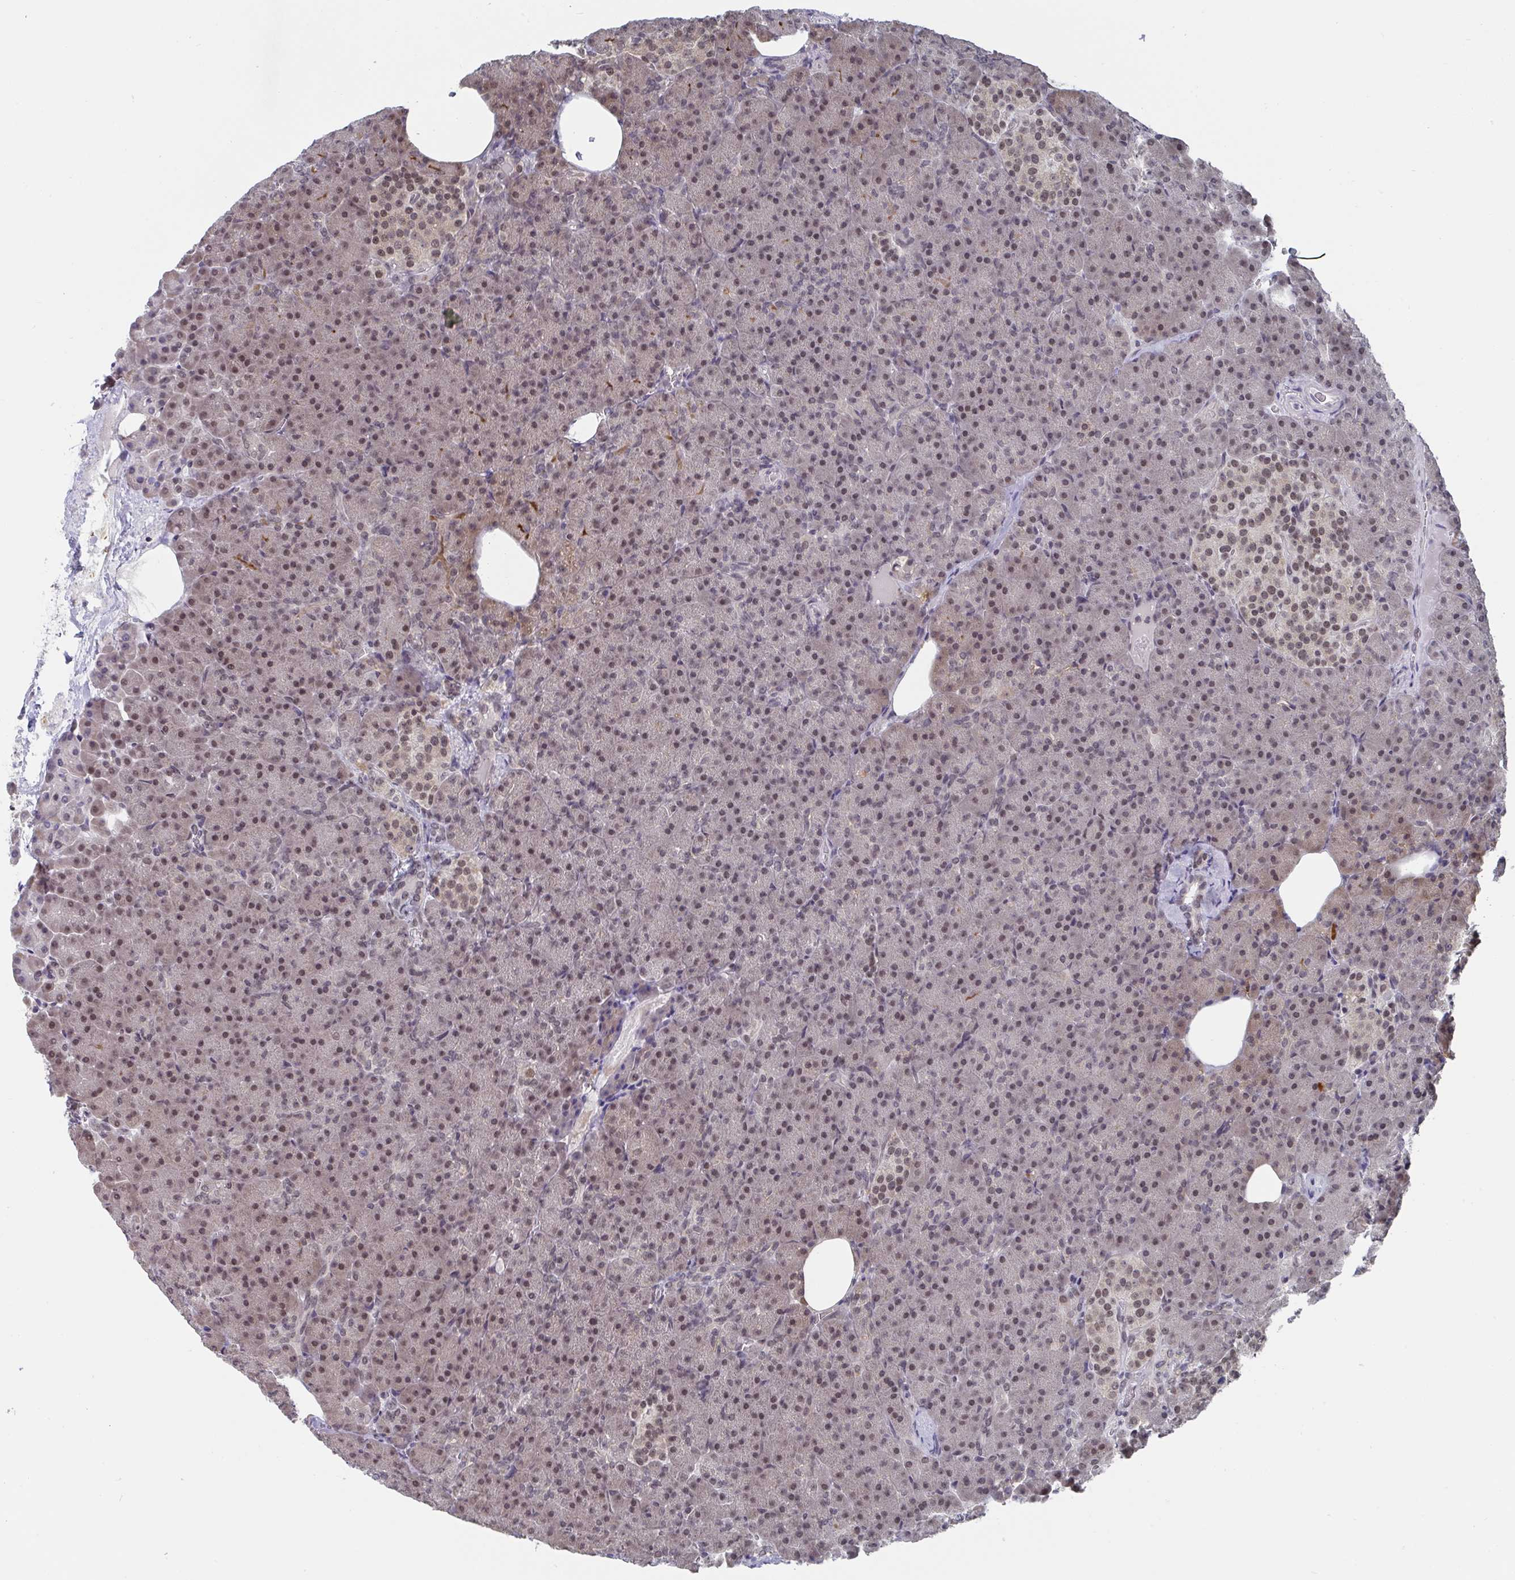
{"staining": {"intensity": "moderate", "quantity": ">75%", "location": "nuclear"}, "tissue": "pancreas", "cell_type": "Exocrine glandular cells", "image_type": "normal", "snomed": [{"axis": "morphology", "description": "Normal tissue, NOS"}, {"axis": "topography", "description": "Pancreas"}], "caption": "Immunohistochemical staining of unremarkable human pancreas exhibits >75% levels of moderate nuclear protein expression in about >75% of exocrine glandular cells.", "gene": "JMJD1C", "patient": {"sex": "female", "age": 74}}